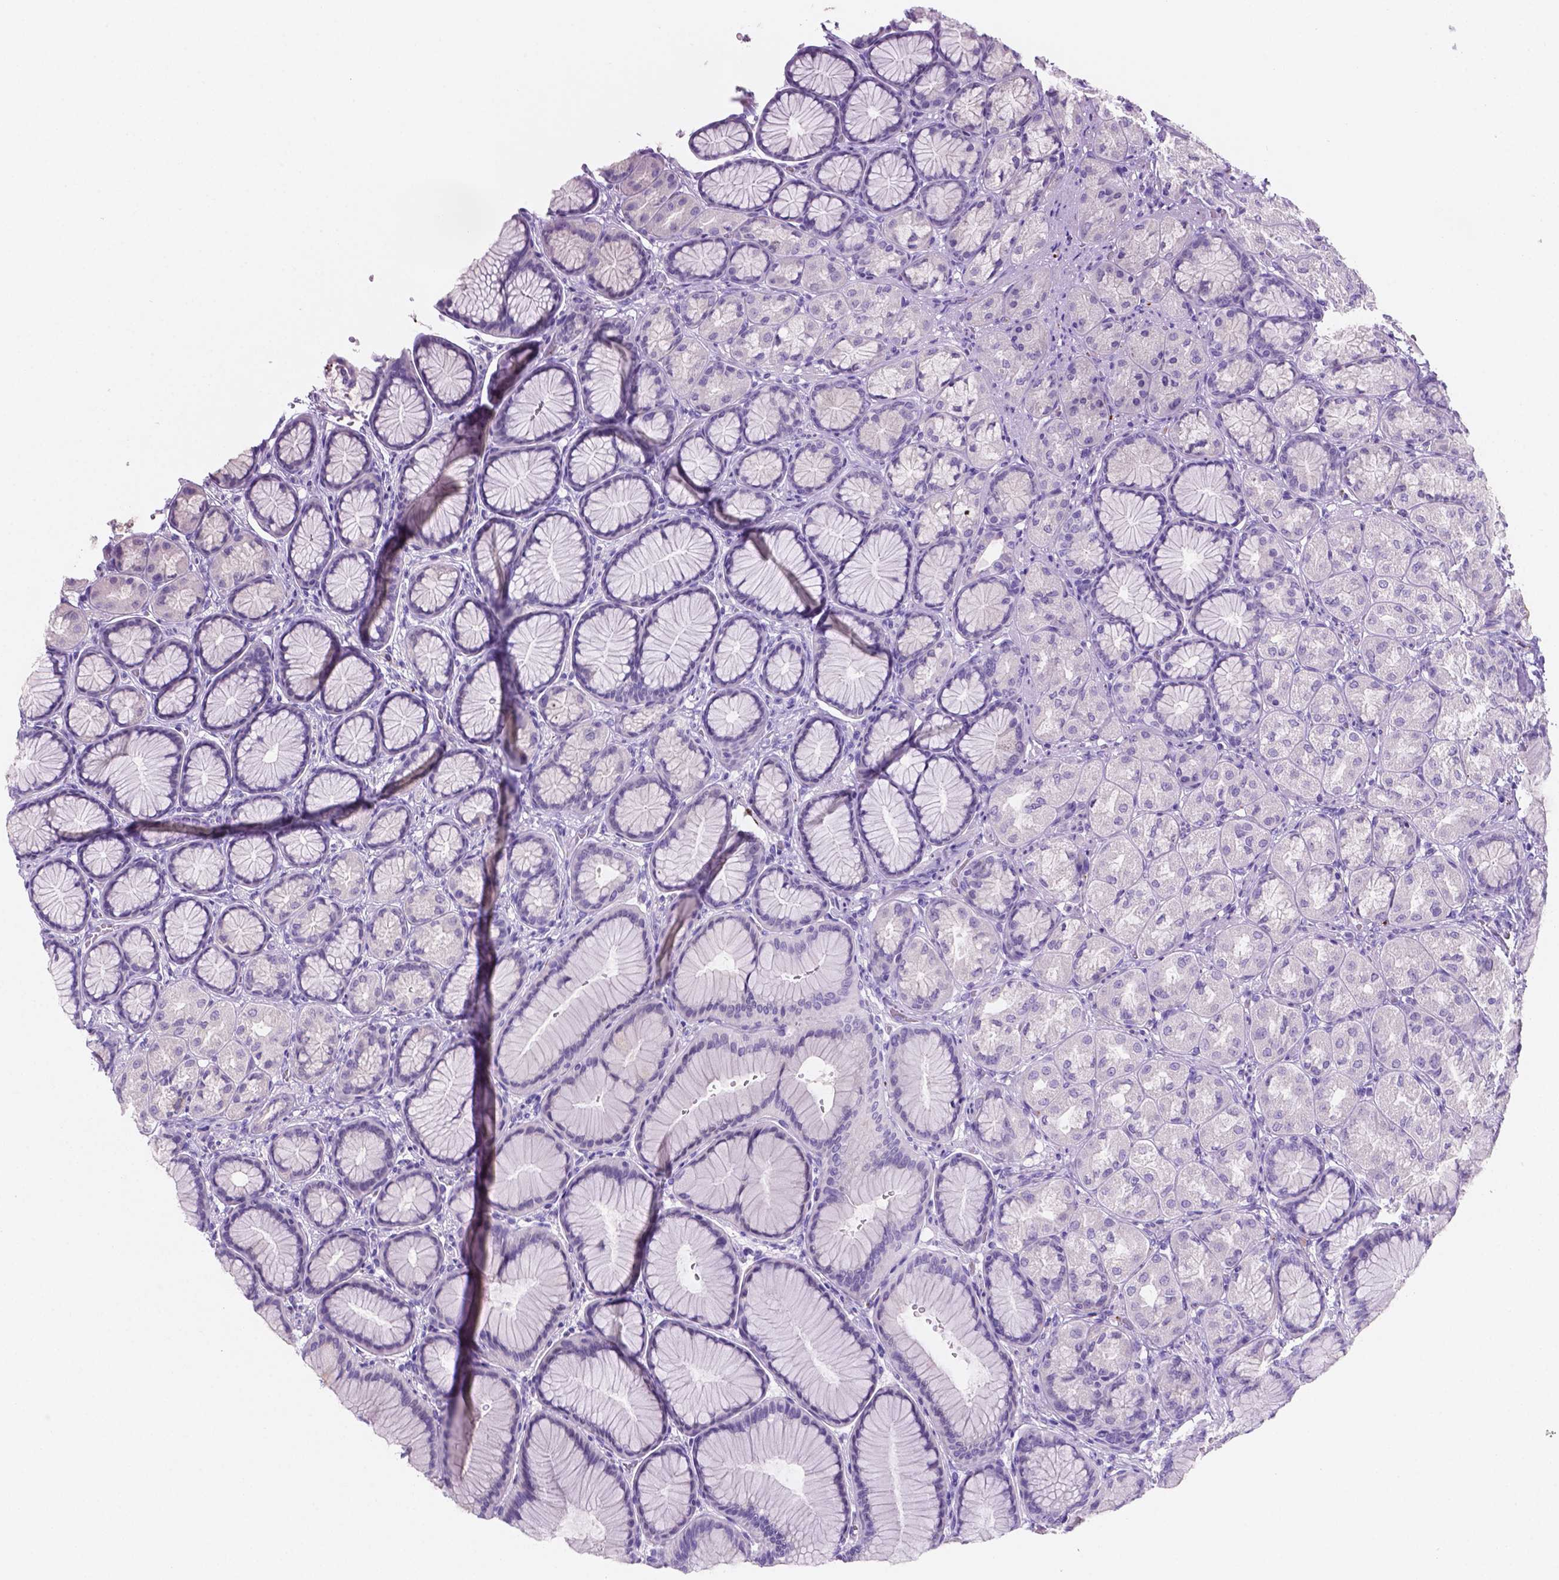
{"staining": {"intensity": "negative", "quantity": "none", "location": "none"}, "tissue": "stomach", "cell_type": "Glandular cells", "image_type": "normal", "snomed": [{"axis": "morphology", "description": "Normal tissue, NOS"}, {"axis": "morphology", "description": "Adenocarcinoma, NOS"}, {"axis": "morphology", "description": "Adenocarcinoma, High grade"}, {"axis": "topography", "description": "Stomach, upper"}, {"axis": "topography", "description": "Stomach"}], "caption": "Micrograph shows no significant protein staining in glandular cells of benign stomach.", "gene": "EBLN2", "patient": {"sex": "female", "age": 65}}